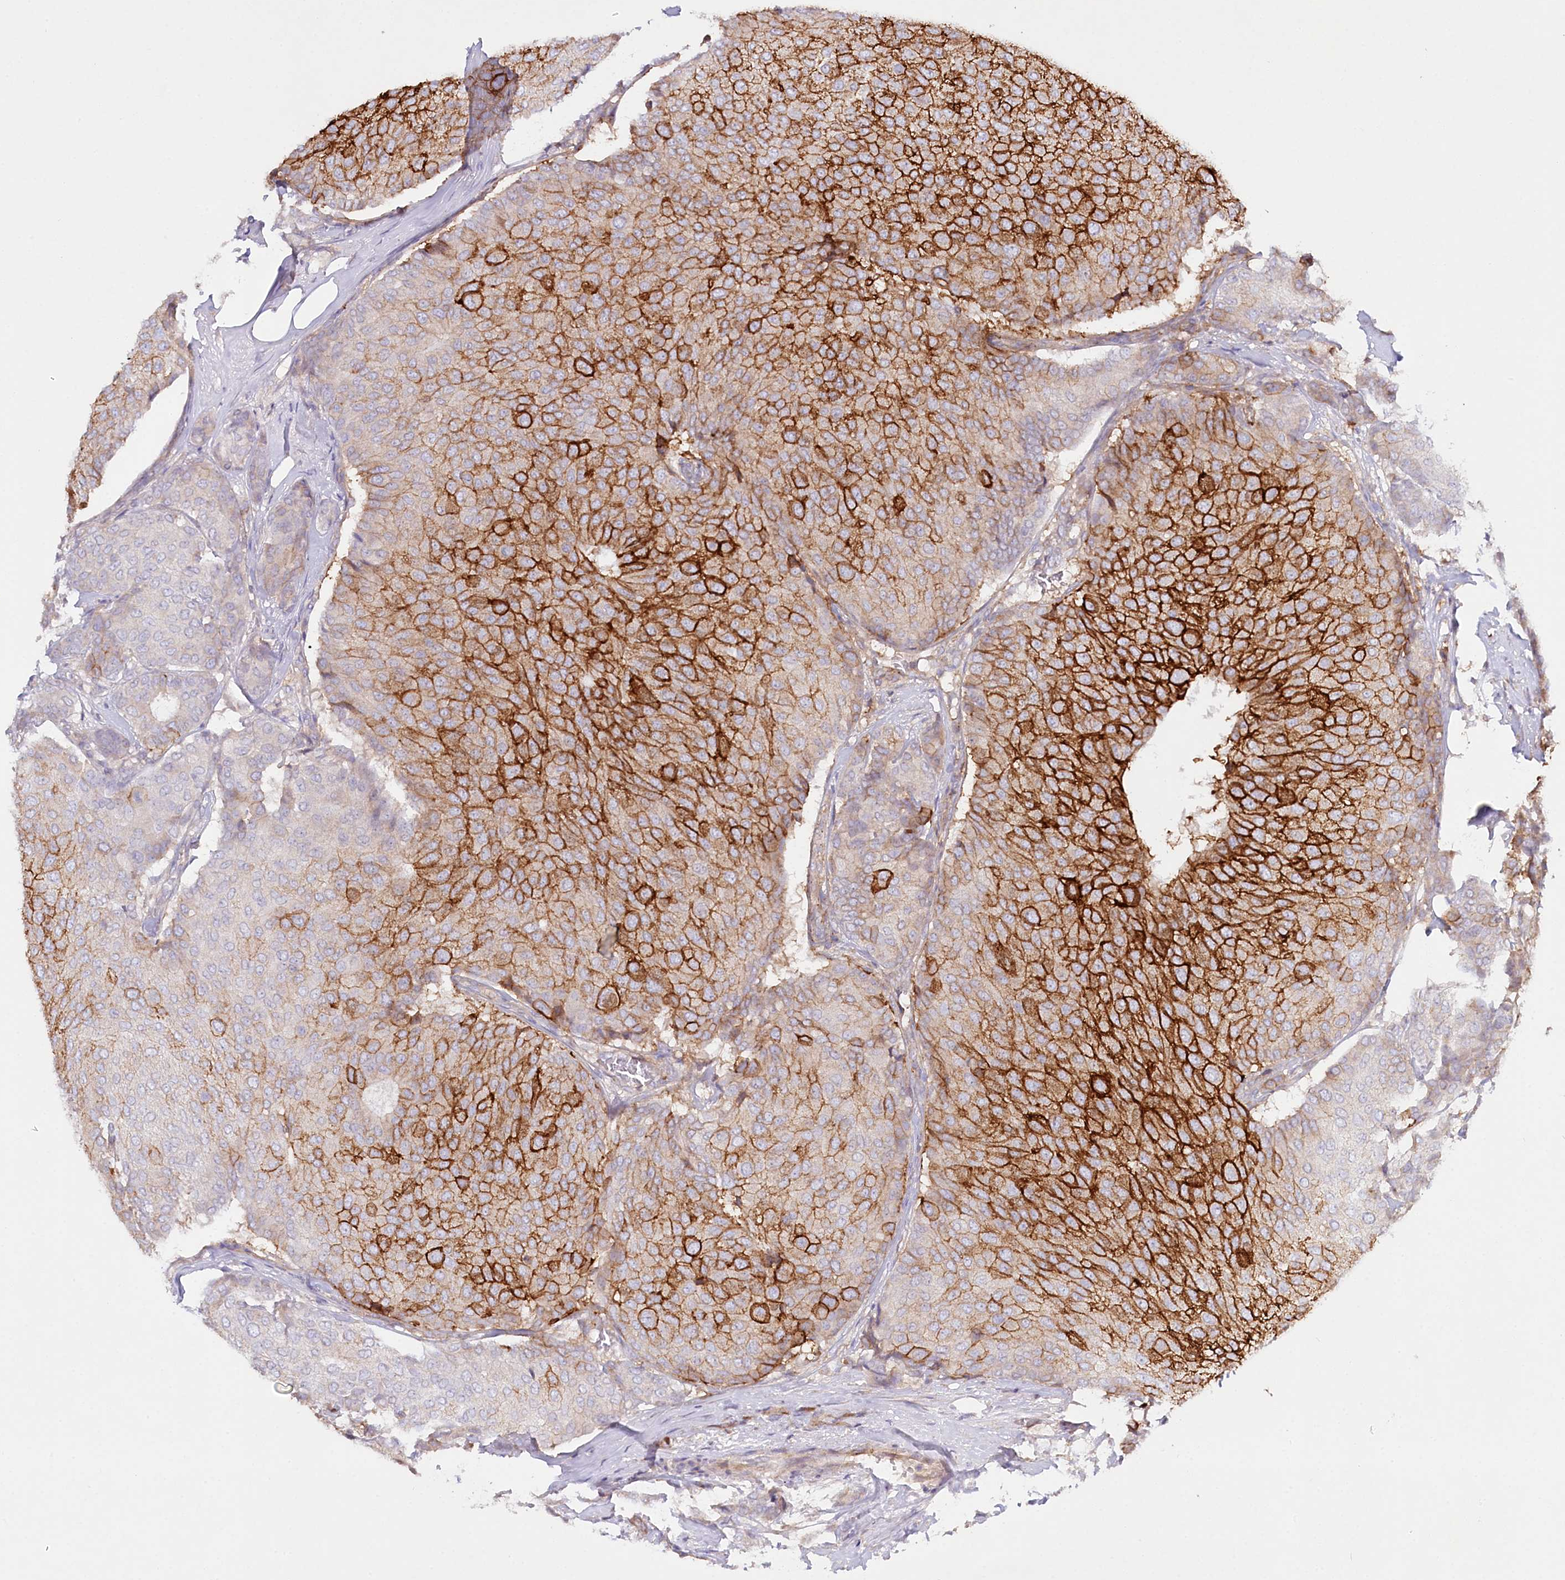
{"staining": {"intensity": "strong", "quantity": ">75%", "location": "cytoplasmic/membranous"}, "tissue": "breast cancer", "cell_type": "Tumor cells", "image_type": "cancer", "snomed": [{"axis": "morphology", "description": "Duct carcinoma"}, {"axis": "topography", "description": "Breast"}], "caption": "Breast invasive ductal carcinoma stained with a protein marker exhibits strong staining in tumor cells.", "gene": "RBP5", "patient": {"sex": "female", "age": 75}}